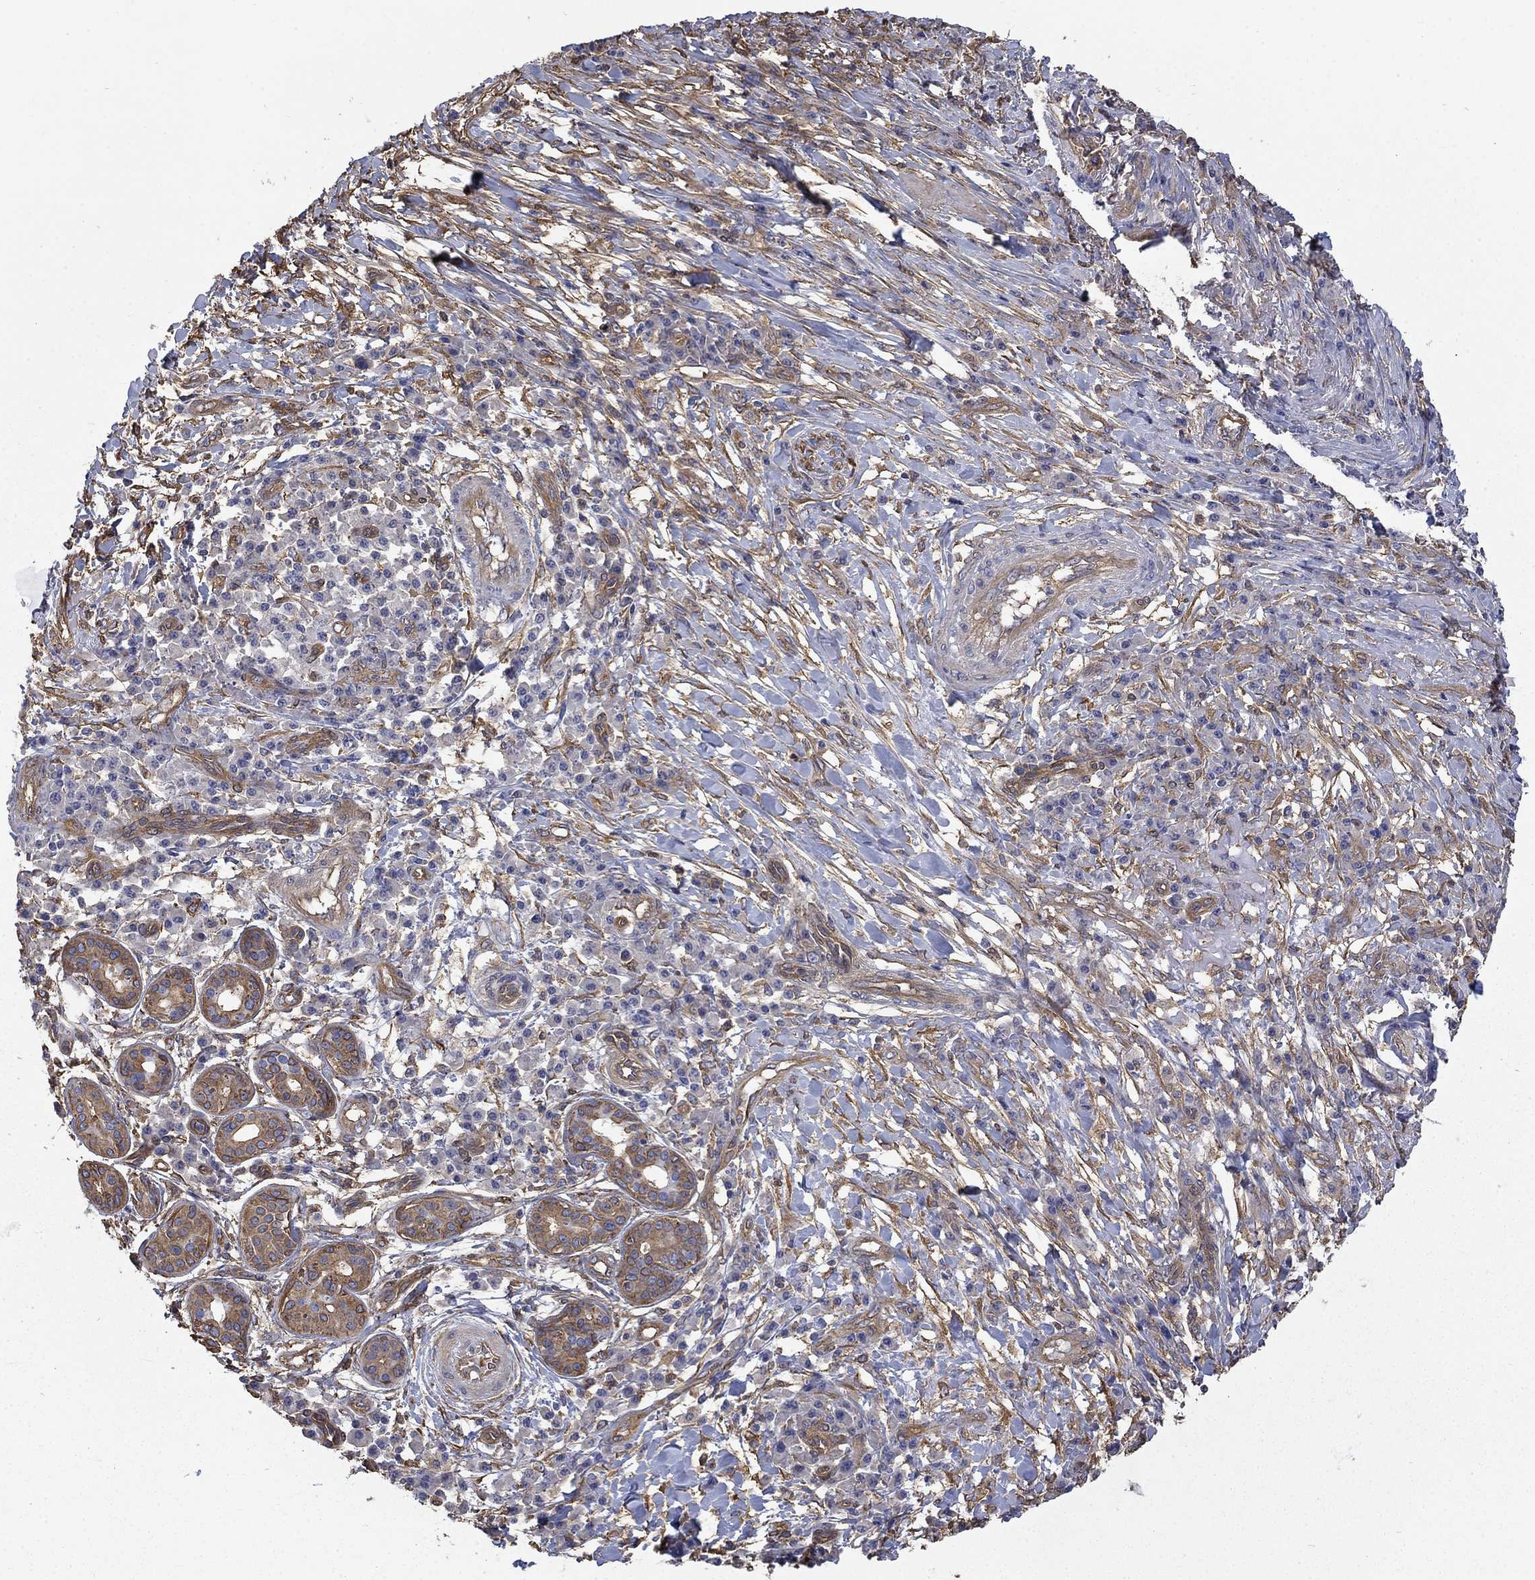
{"staining": {"intensity": "moderate", "quantity": "<25%", "location": "cytoplasmic/membranous"}, "tissue": "skin cancer", "cell_type": "Tumor cells", "image_type": "cancer", "snomed": [{"axis": "morphology", "description": "Squamous cell carcinoma, NOS"}, {"axis": "topography", "description": "Skin"}], "caption": "Squamous cell carcinoma (skin) was stained to show a protein in brown. There is low levels of moderate cytoplasmic/membranous staining in about <25% of tumor cells.", "gene": "DPYSL2", "patient": {"sex": "male", "age": 92}}